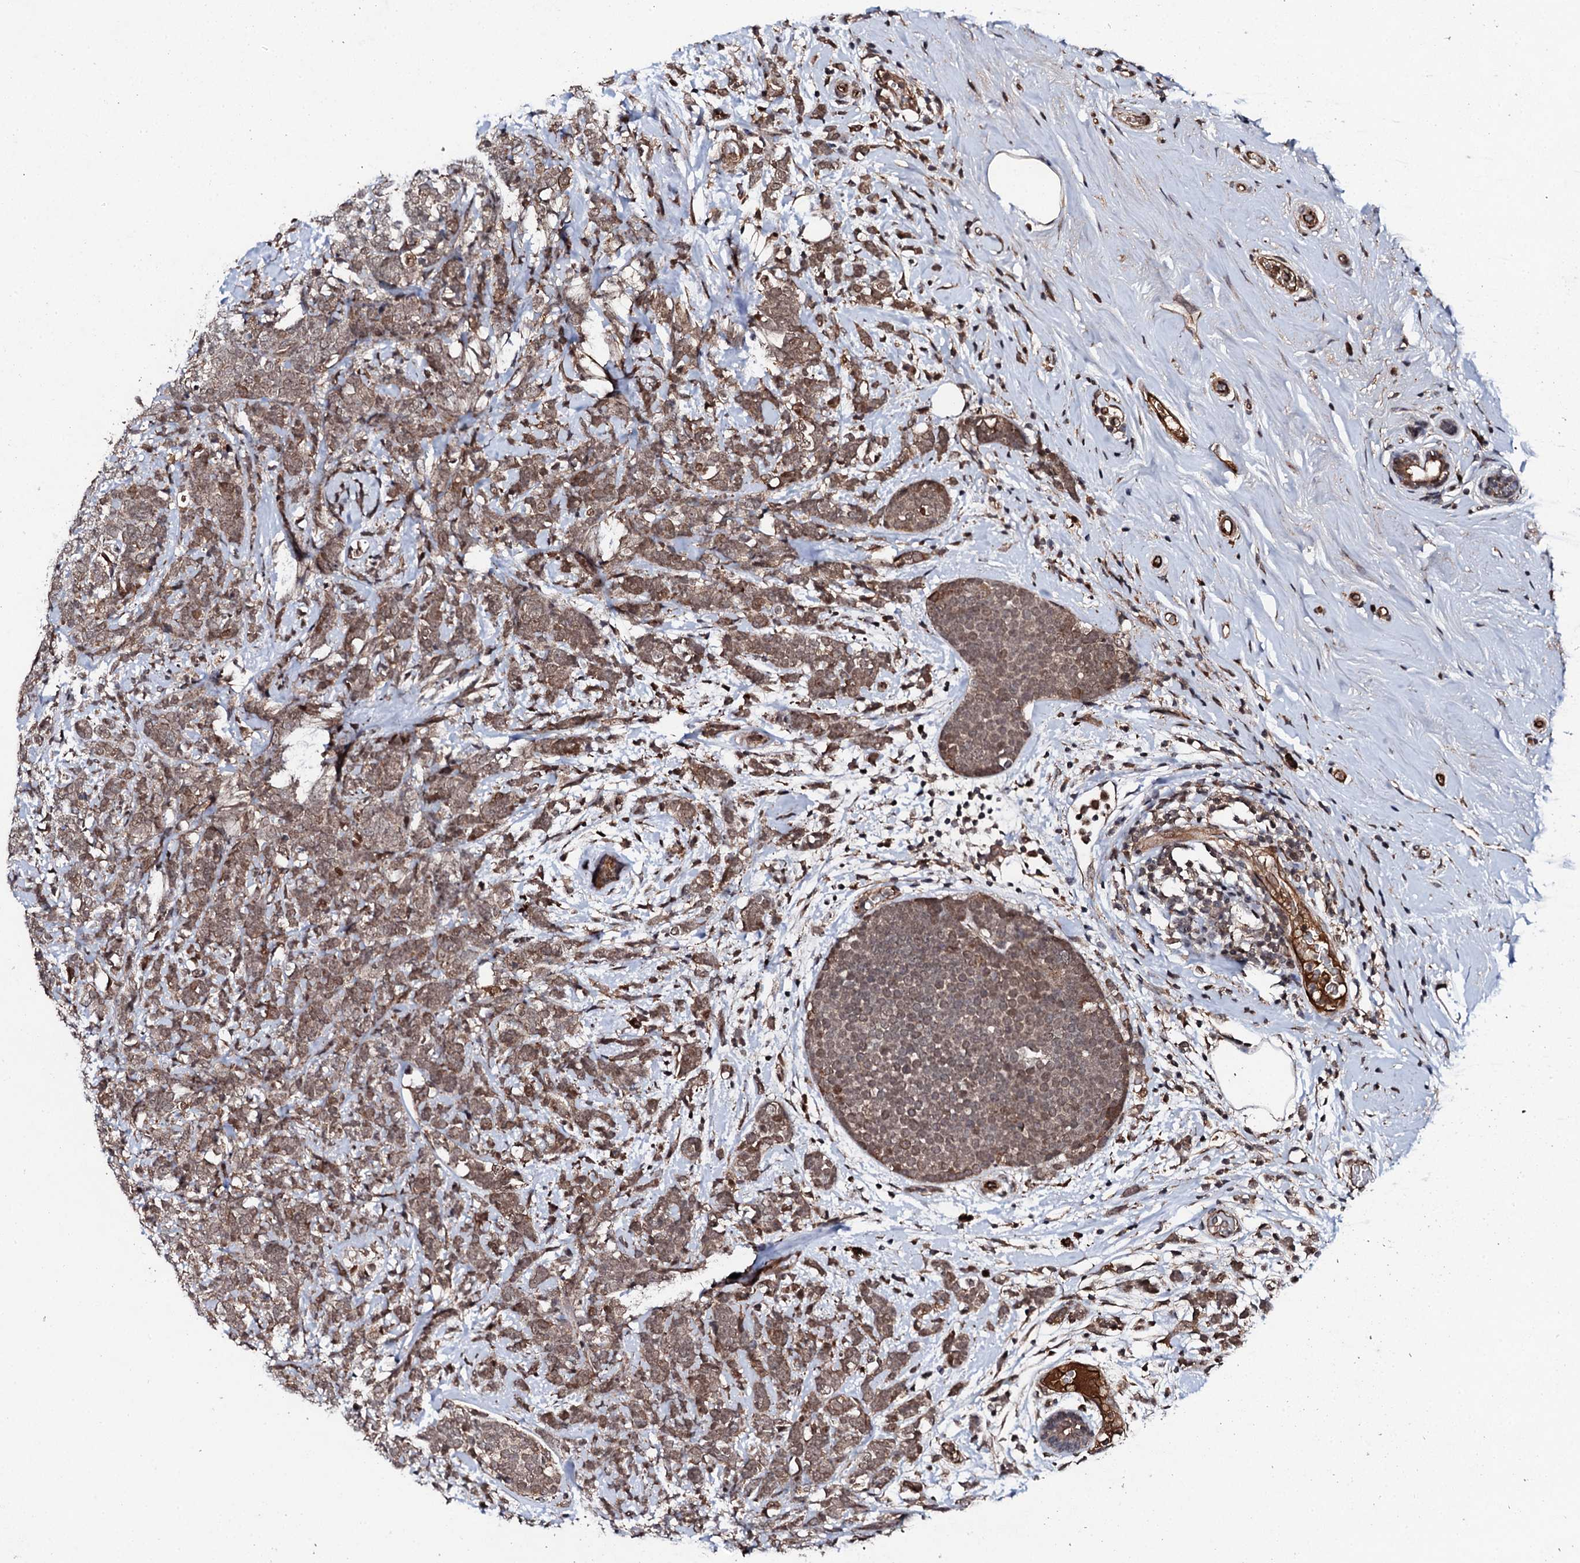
{"staining": {"intensity": "moderate", "quantity": ">75%", "location": "cytoplasmic/membranous,nuclear"}, "tissue": "breast cancer", "cell_type": "Tumor cells", "image_type": "cancer", "snomed": [{"axis": "morphology", "description": "Lobular carcinoma"}, {"axis": "topography", "description": "Breast"}], "caption": "Immunohistochemistry (IHC) (DAB (3,3'-diaminobenzidine)) staining of human breast lobular carcinoma demonstrates moderate cytoplasmic/membranous and nuclear protein expression in about >75% of tumor cells.", "gene": "FAM111A", "patient": {"sex": "female", "age": 58}}